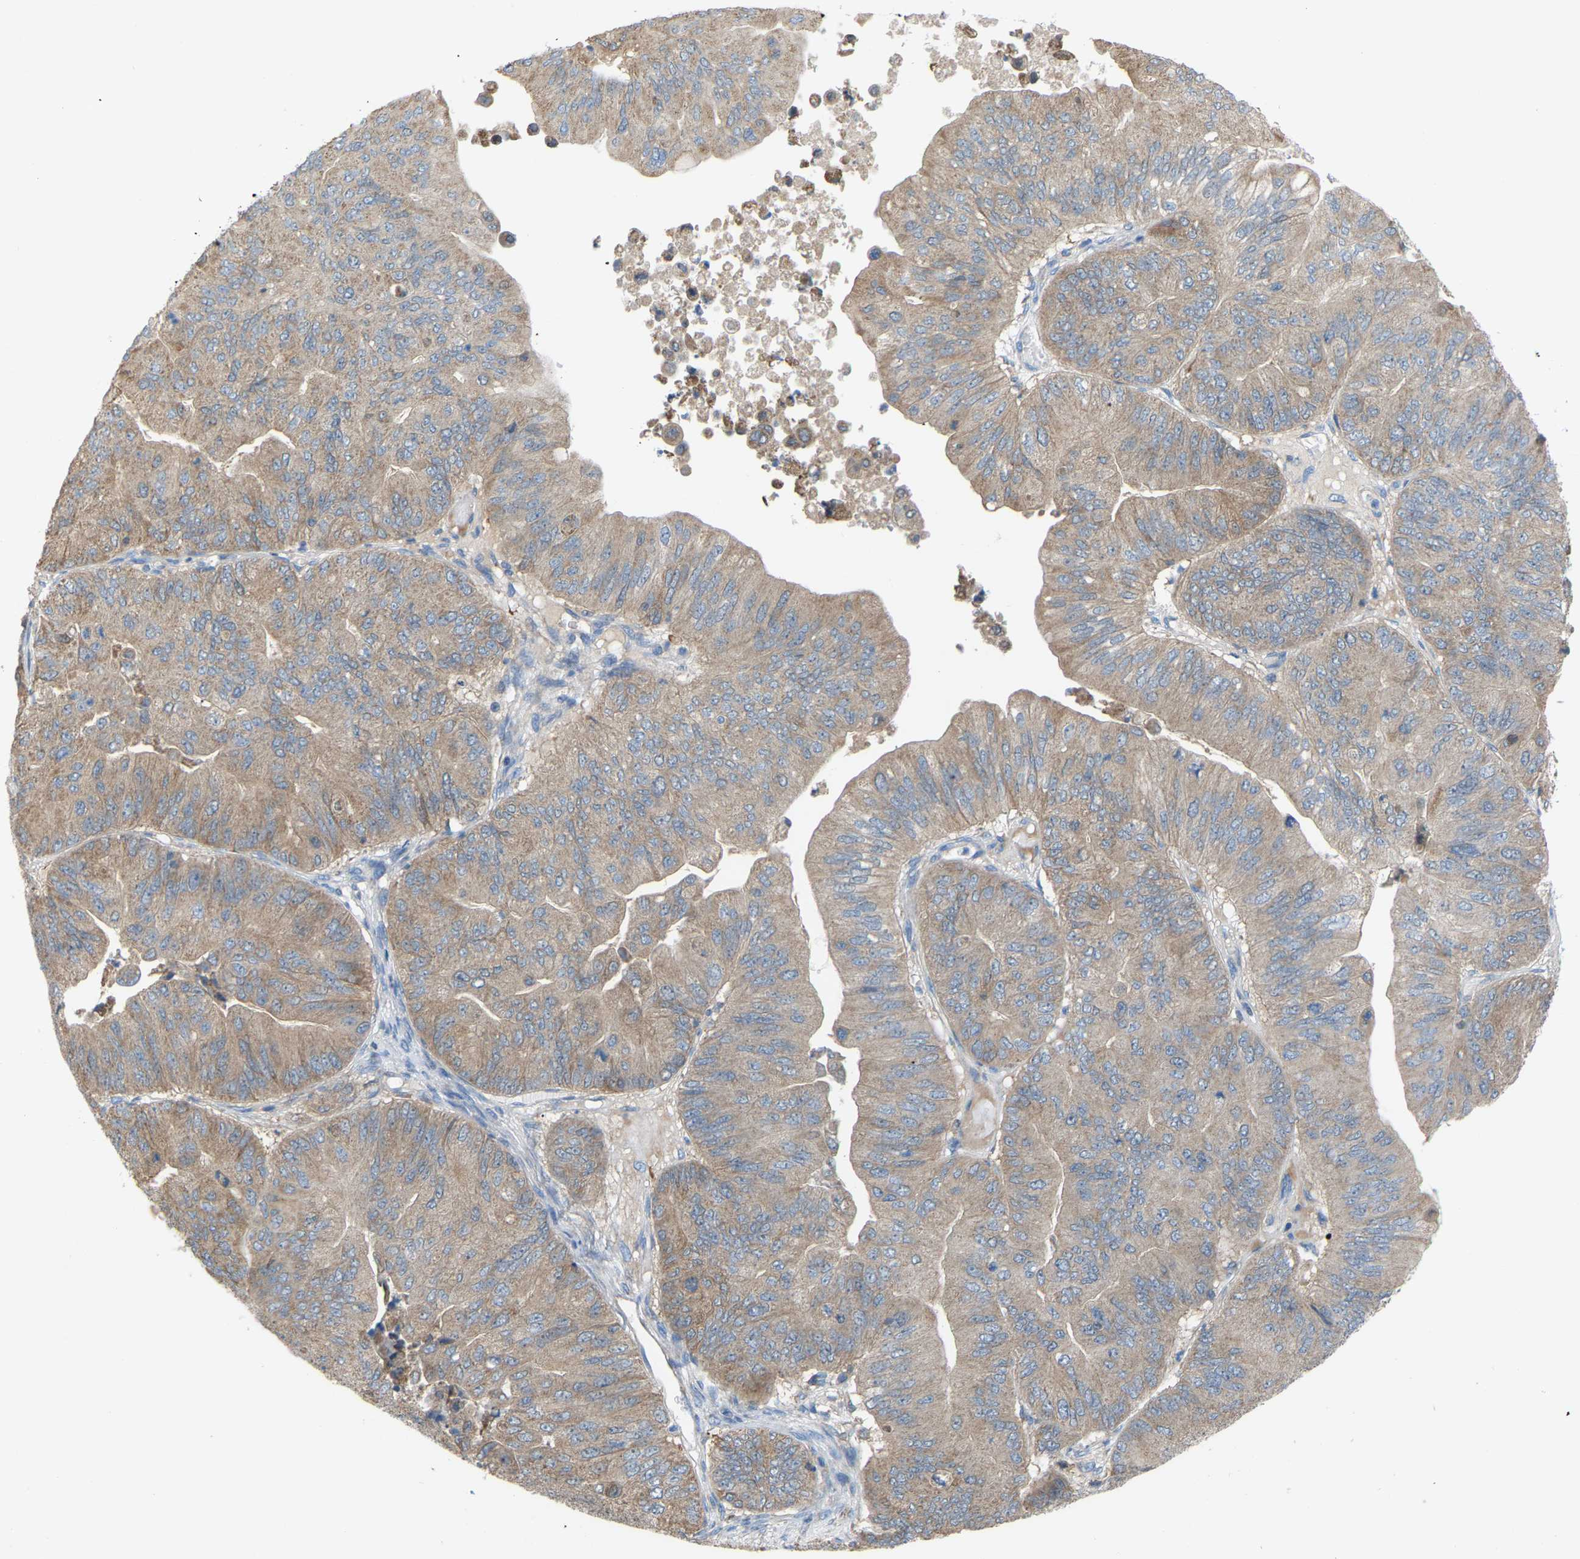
{"staining": {"intensity": "weak", "quantity": ">75%", "location": "cytoplasmic/membranous"}, "tissue": "ovarian cancer", "cell_type": "Tumor cells", "image_type": "cancer", "snomed": [{"axis": "morphology", "description": "Cystadenocarcinoma, mucinous, NOS"}, {"axis": "topography", "description": "Ovary"}], "caption": "This image displays immunohistochemistry staining of human ovarian mucinous cystadenocarcinoma, with low weak cytoplasmic/membranous positivity in approximately >75% of tumor cells.", "gene": "CROT", "patient": {"sex": "female", "age": 61}}